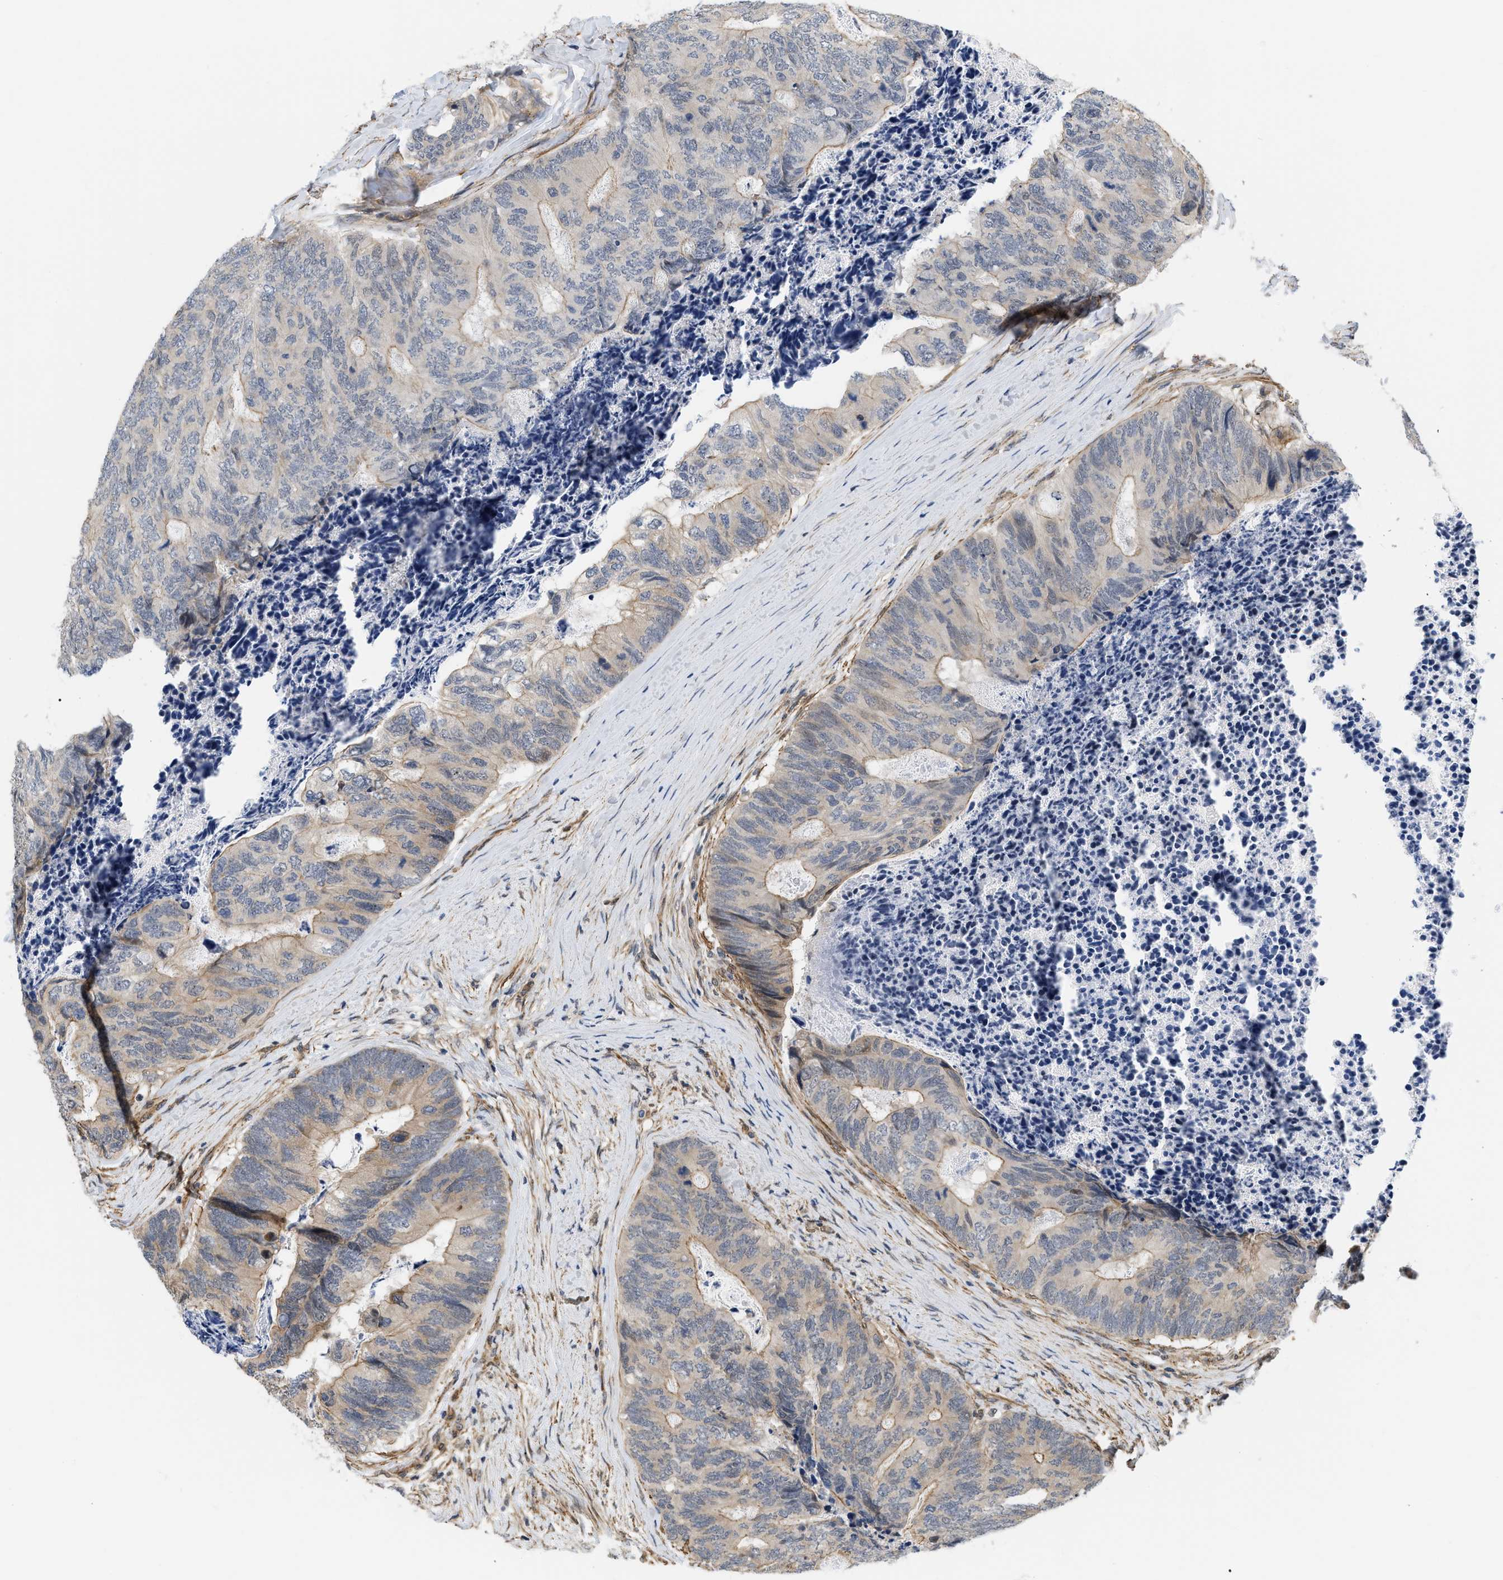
{"staining": {"intensity": "weak", "quantity": "25%-75%", "location": "cytoplasmic/membranous"}, "tissue": "colorectal cancer", "cell_type": "Tumor cells", "image_type": "cancer", "snomed": [{"axis": "morphology", "description": "Adenocarcinoma, NOS"}, {"axis": "topography", "description": "Colon"}], "caption": "IHC of colorectal cancer reveals low levels of weak cytoplasmic/membranous positivity in approximately 25%-75% of tumor cells.", "gene": "GPRASP2", "patient": {"sex": "female", "age": 67}}